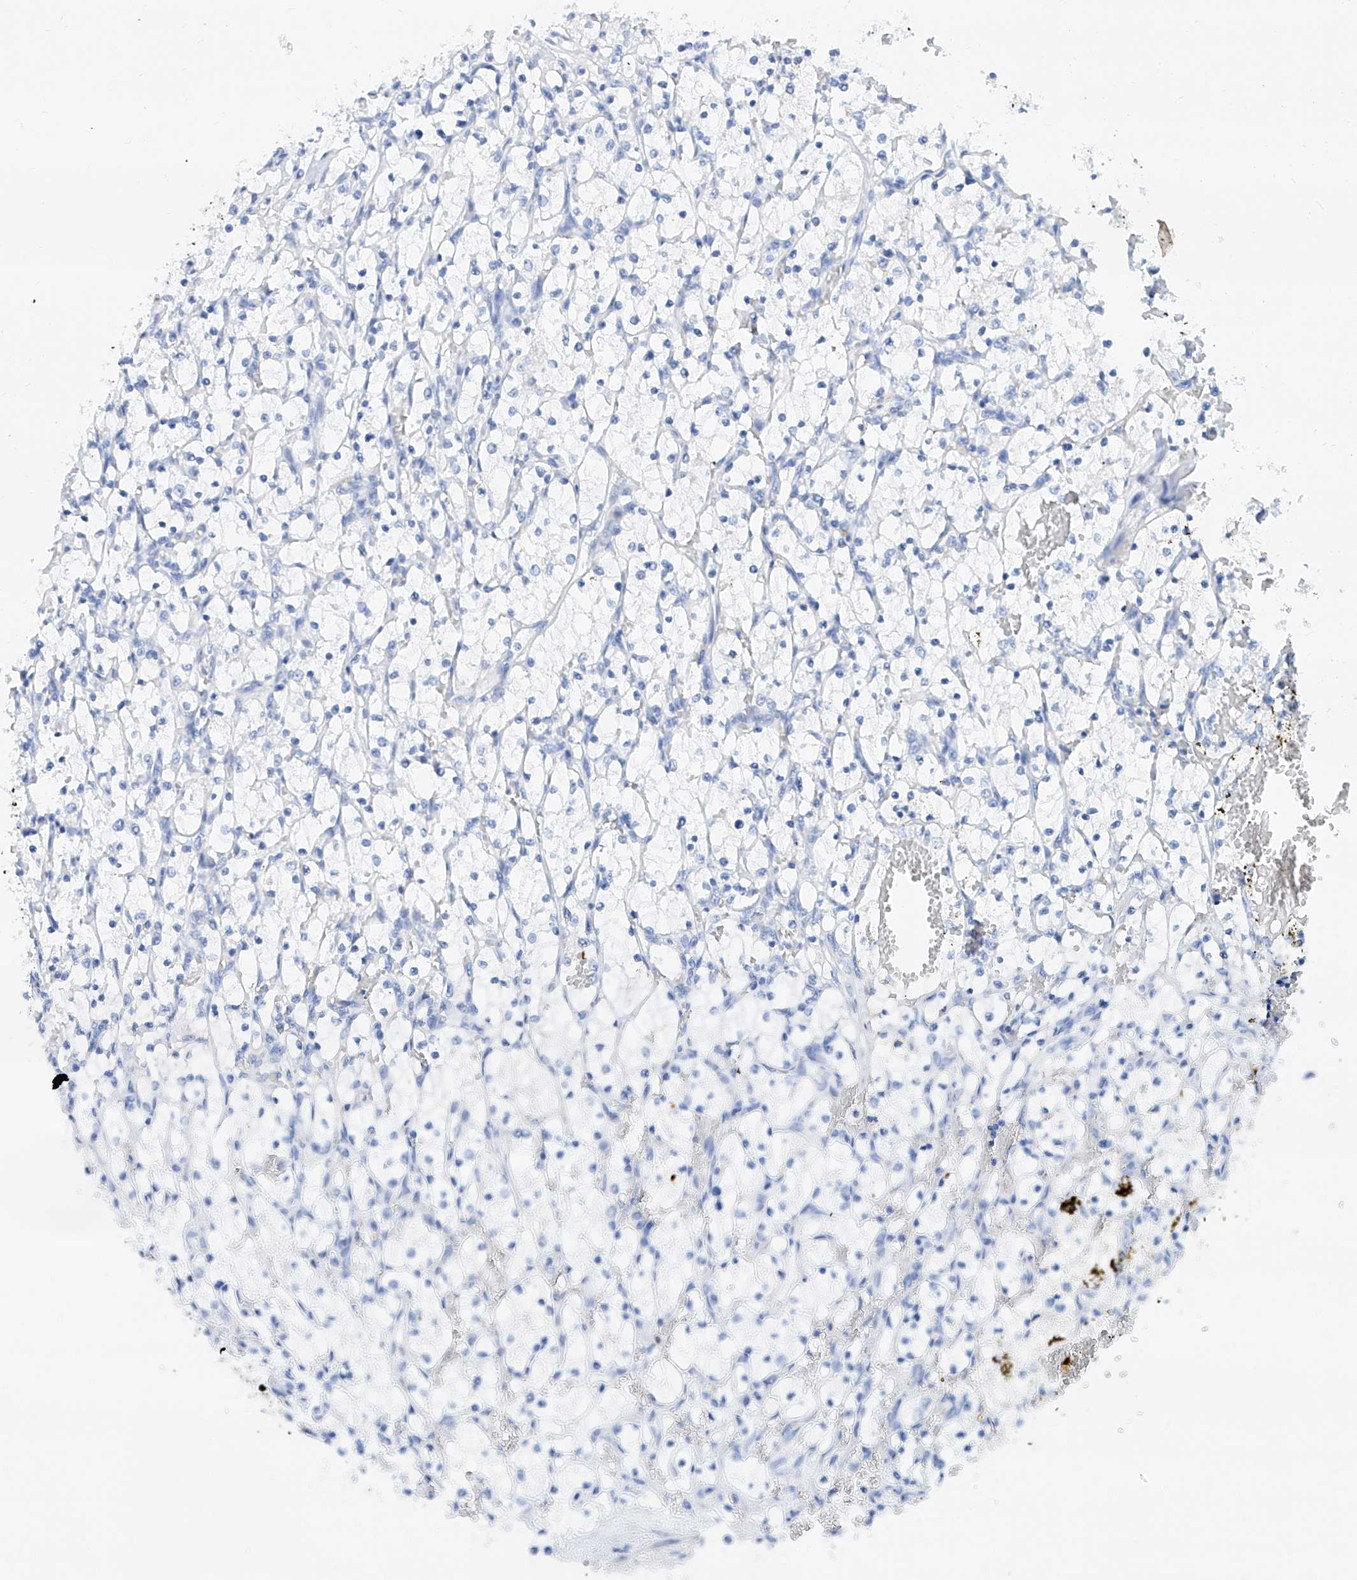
{"staining": {"intensity": "negative", "quantity": "none", "location": "none"}, "tissue": "renal cancer", "cell_type": "Tumor cells", "image_type": "cancer", "snomed": [{"axis": "morphology", "description": "Adenocarcinoma, NOS"}, {"axis": "topography", "description": "Kidney"}], "caption": "The histopathology image reveals no significant positivity in tumor cells of renal adenocarcinoma.", "gene": "SLC25A29", "patient": {"sex": "female", "age": 69}}